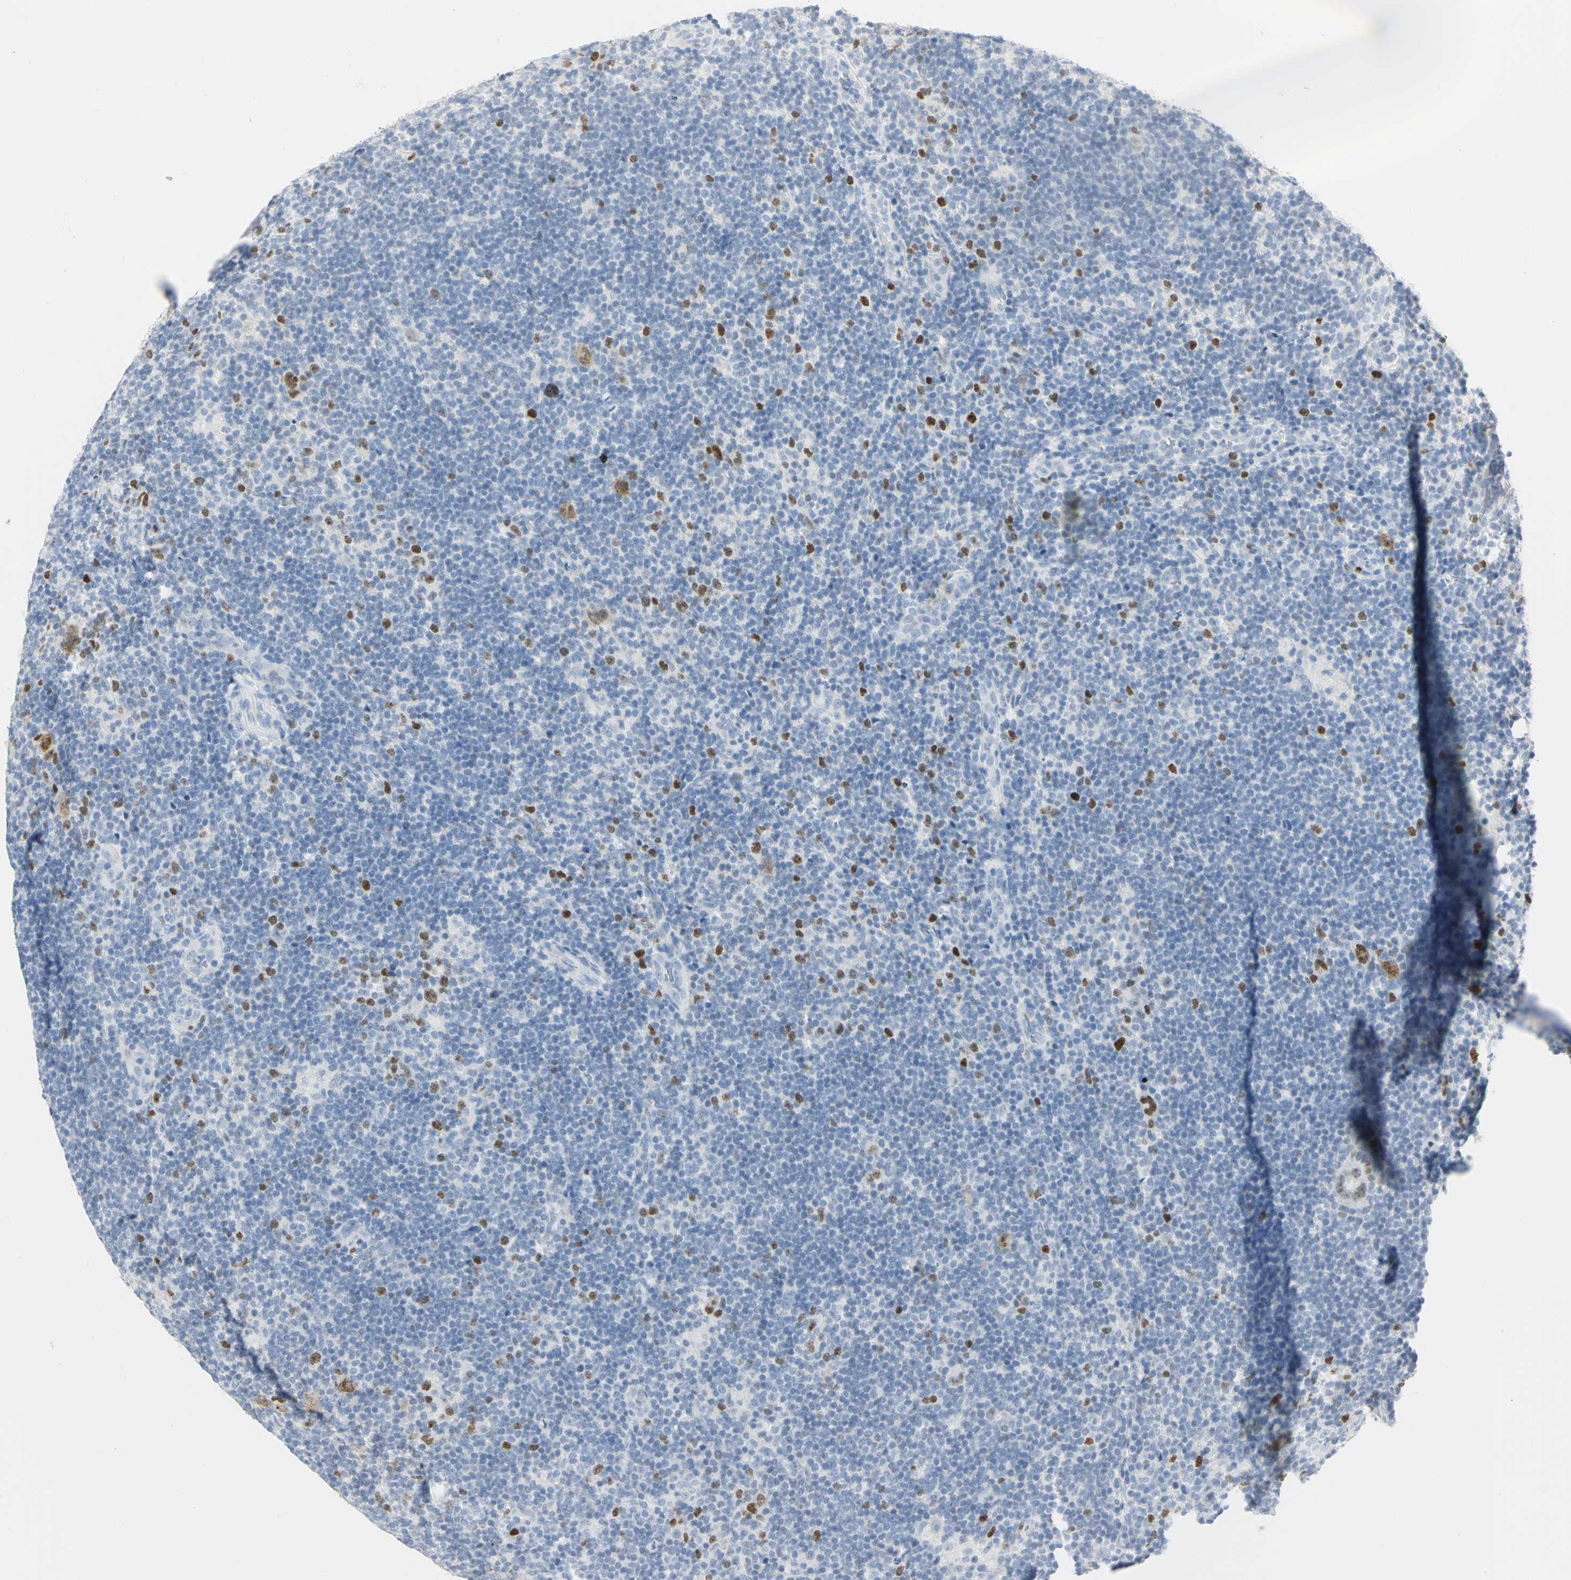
{"staining": {"intensity": "strong", "quantity": "<25%", "location": "nuclear"}, "tissue": "lymphoma", "cell_type": "Tumor cells", "image_type": "cancer", "snomed": [{"axis": "morphology", "description": "Hodgkin's disease, NOS"}, {"axis": "topography", "description": "Lymph node"}], "caption": "This photomicrograph exhibits IHC staining of Hodgkin's disease, with medium strong nuclear expression in about <25% of tumor cells.", "gene": "HELLS", "patient": {"sex": "female", "age": 57}}